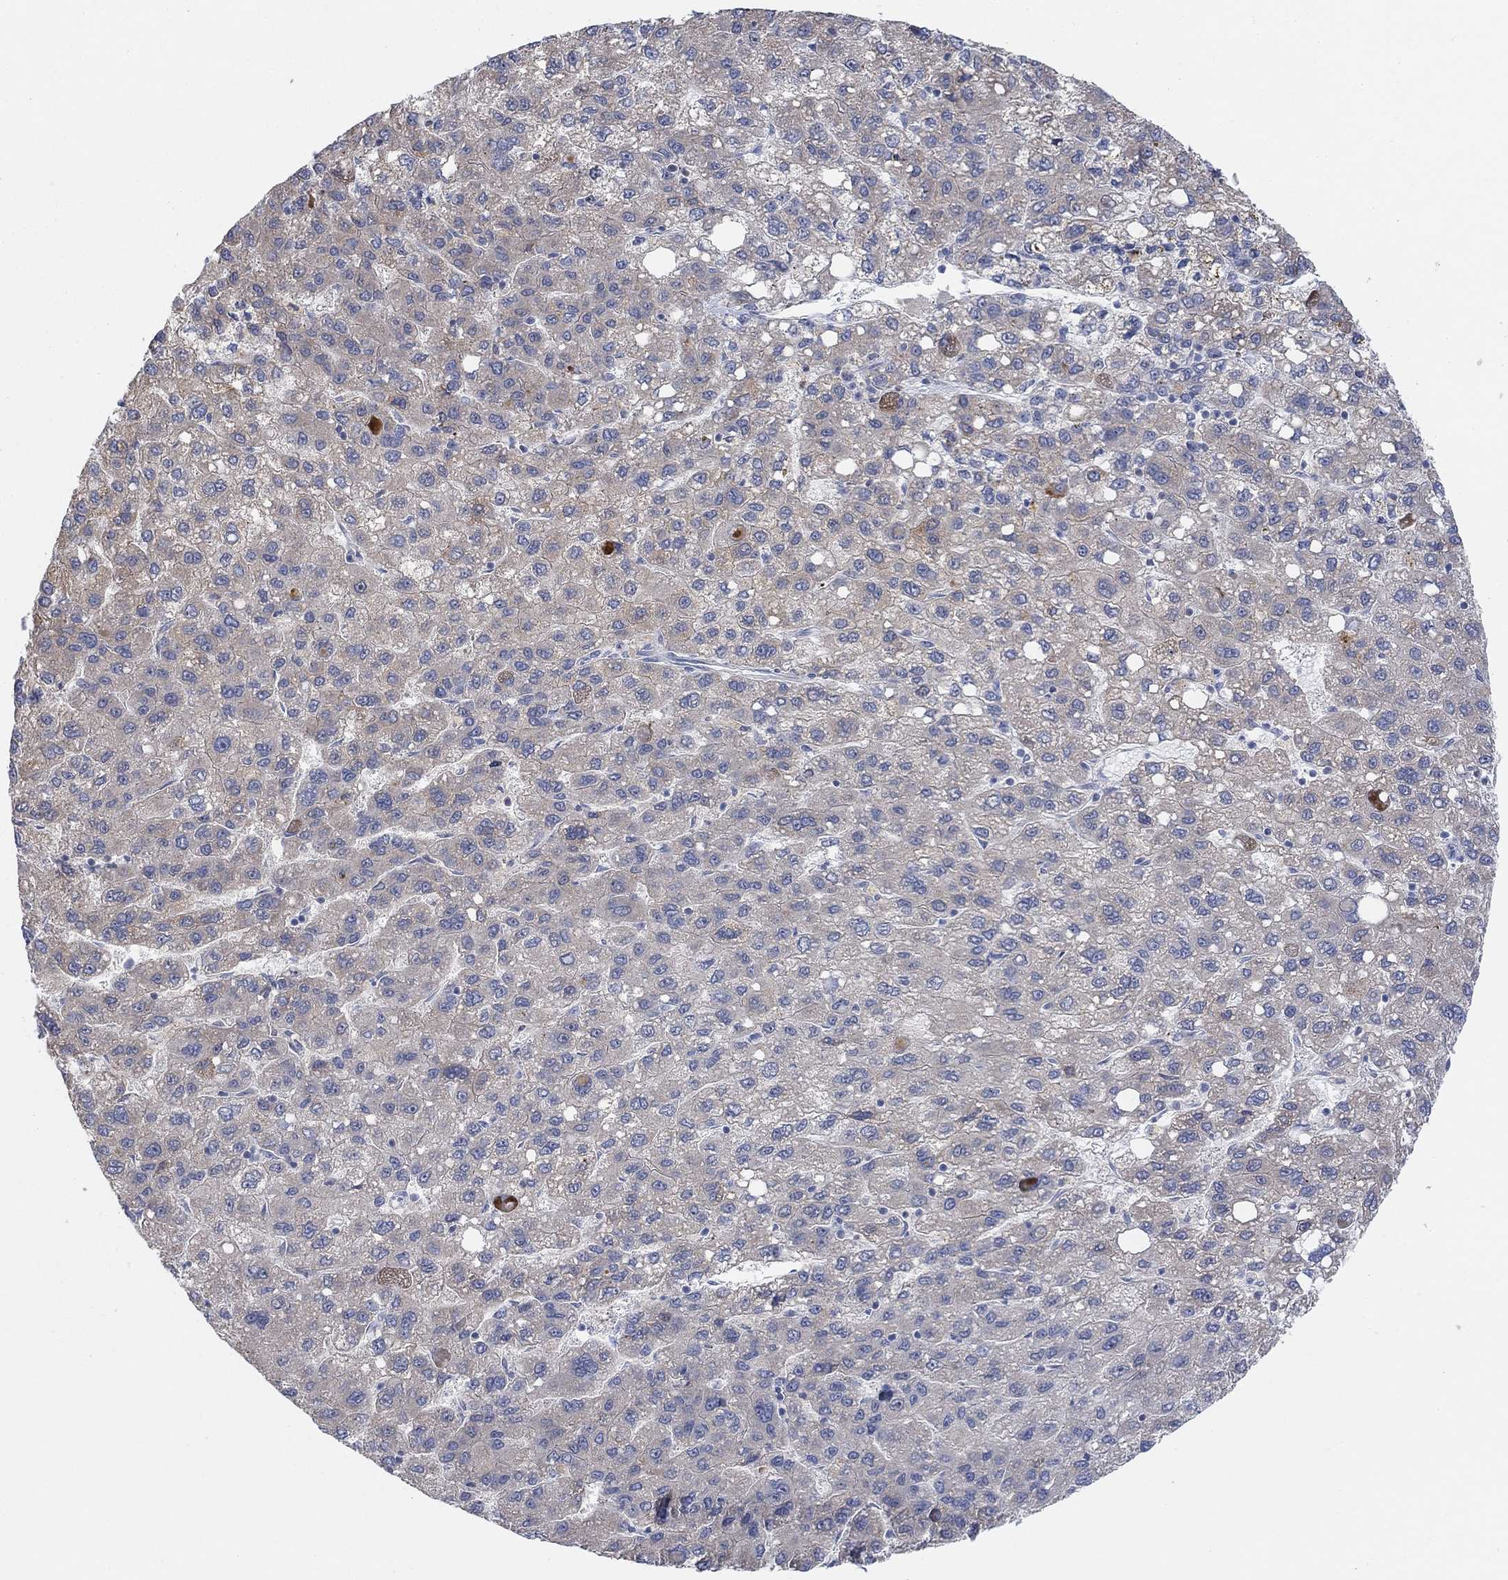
{"staining": {"intensity": "negative", "quantity": "none", "location": "none"}, "tissue": "liver cancer", "cell_type": "Tumor cells", "image_type": "cancer", "snomed": [{"axis": "morphology", "description": "Carcinoma, Hepatocellular, NOS"}, {"axis": "topography", "description": "Liver"}], "caption": "Tumor cells are negative for protein expression in human liver hepatocellular carcinoma.", "gene": "CNTF", "patient": {"sex": "female", "age": 82}}